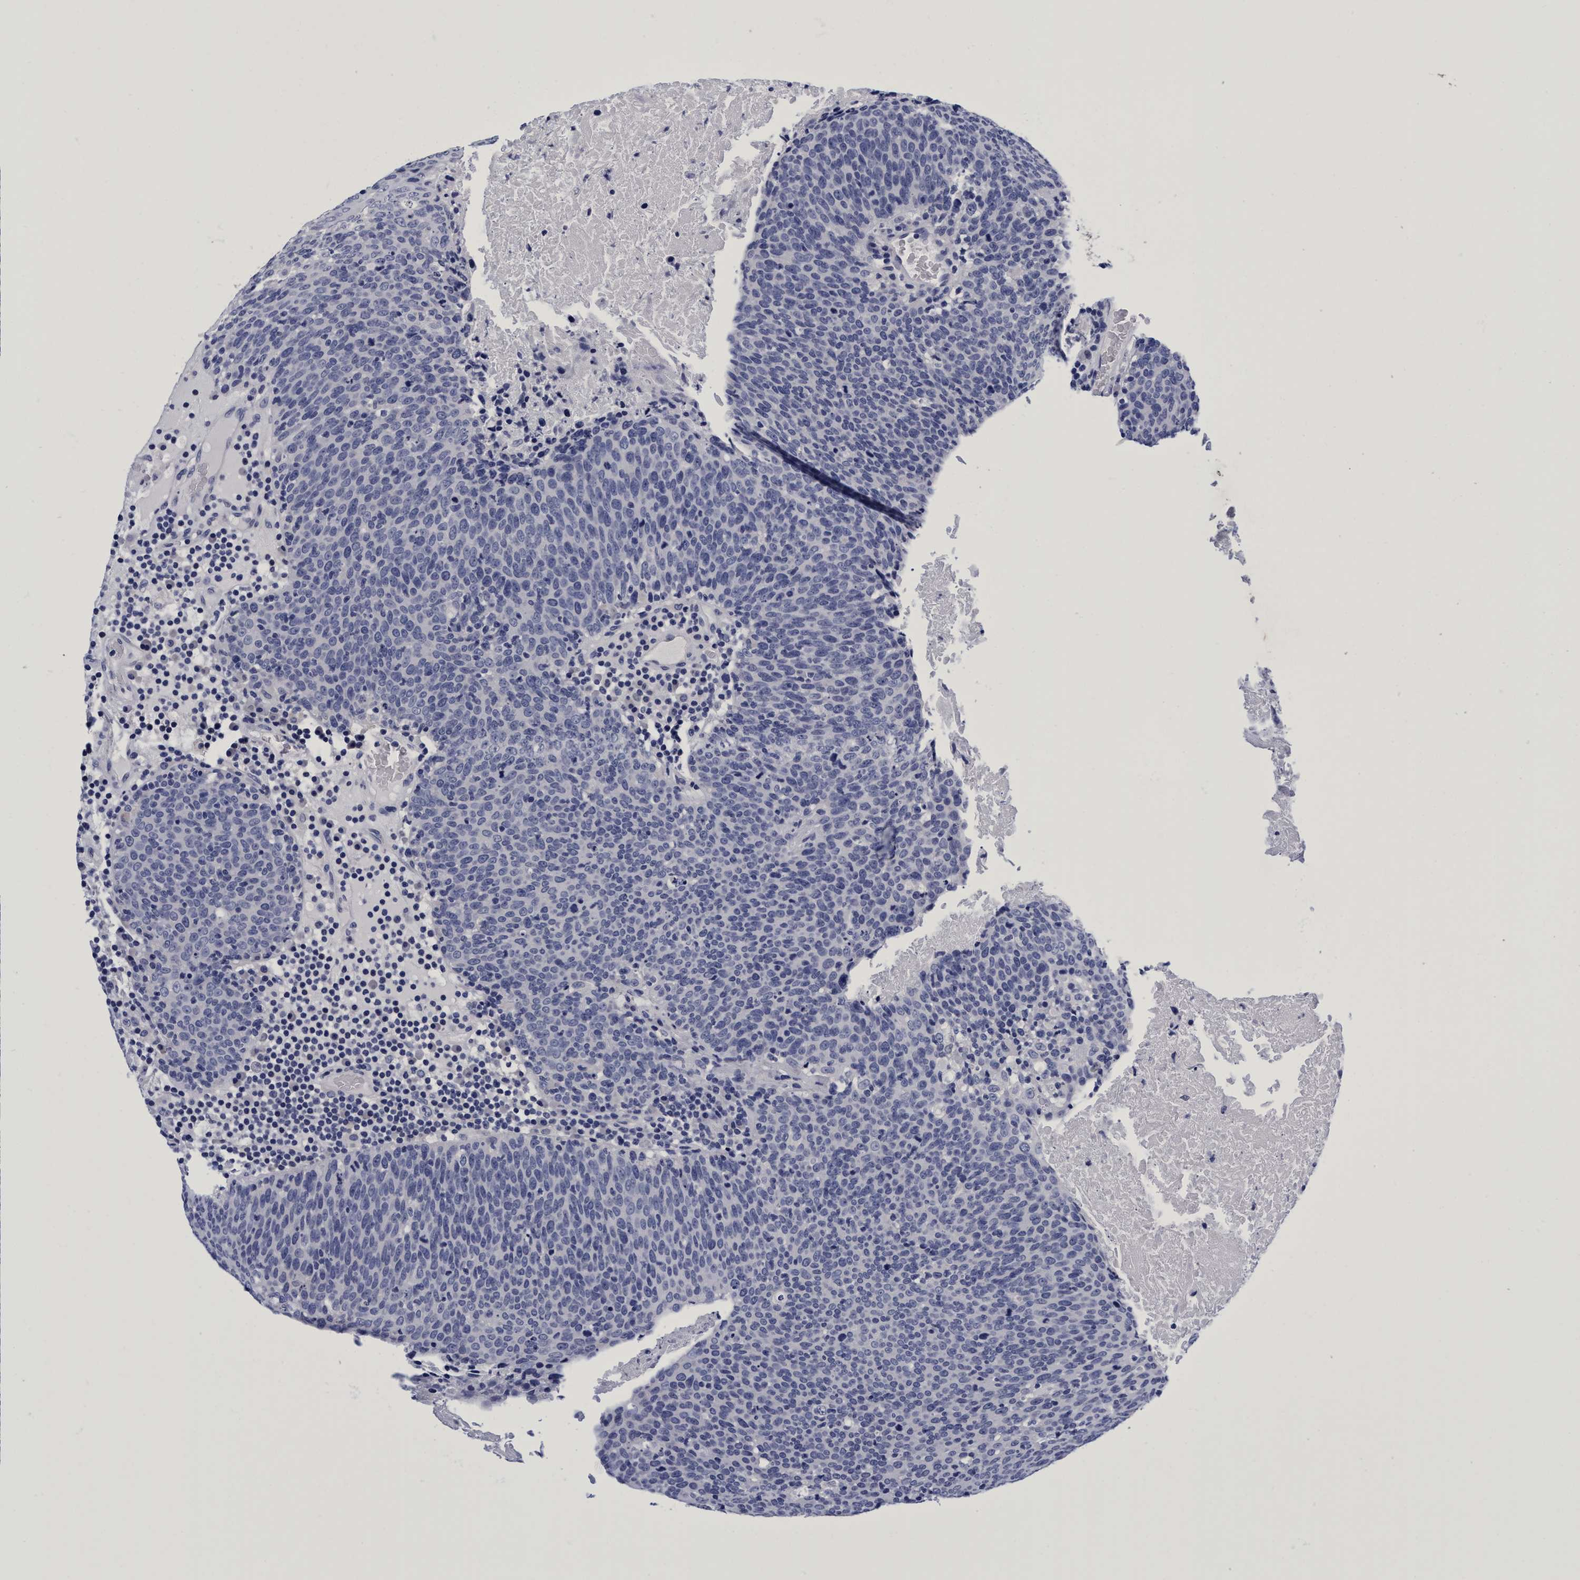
{"staining": {"intensity": "negative", "quantity": "none", "location": "none"}, "tissue": "head and neck cancer", "cell_type": "Tumor cells", "image_type": "cancer", "snomed": [{"axis": "morphology", "description": "Squamous cell carcinoma, NOS"}, {"axis": "morphology", "description": "Squamous cell carcinoma, metastatic, NOS"}, {"axis": "topography", "description": "Lymph node"}, {"axis": "topography", "description": "Head-Neck"}], "caption": "The photomicrograph reveals no staining of tumor cells in head and neck cancer.", "gene": "PLPPR1", "patient": {"sex": "male", "age": 62}}